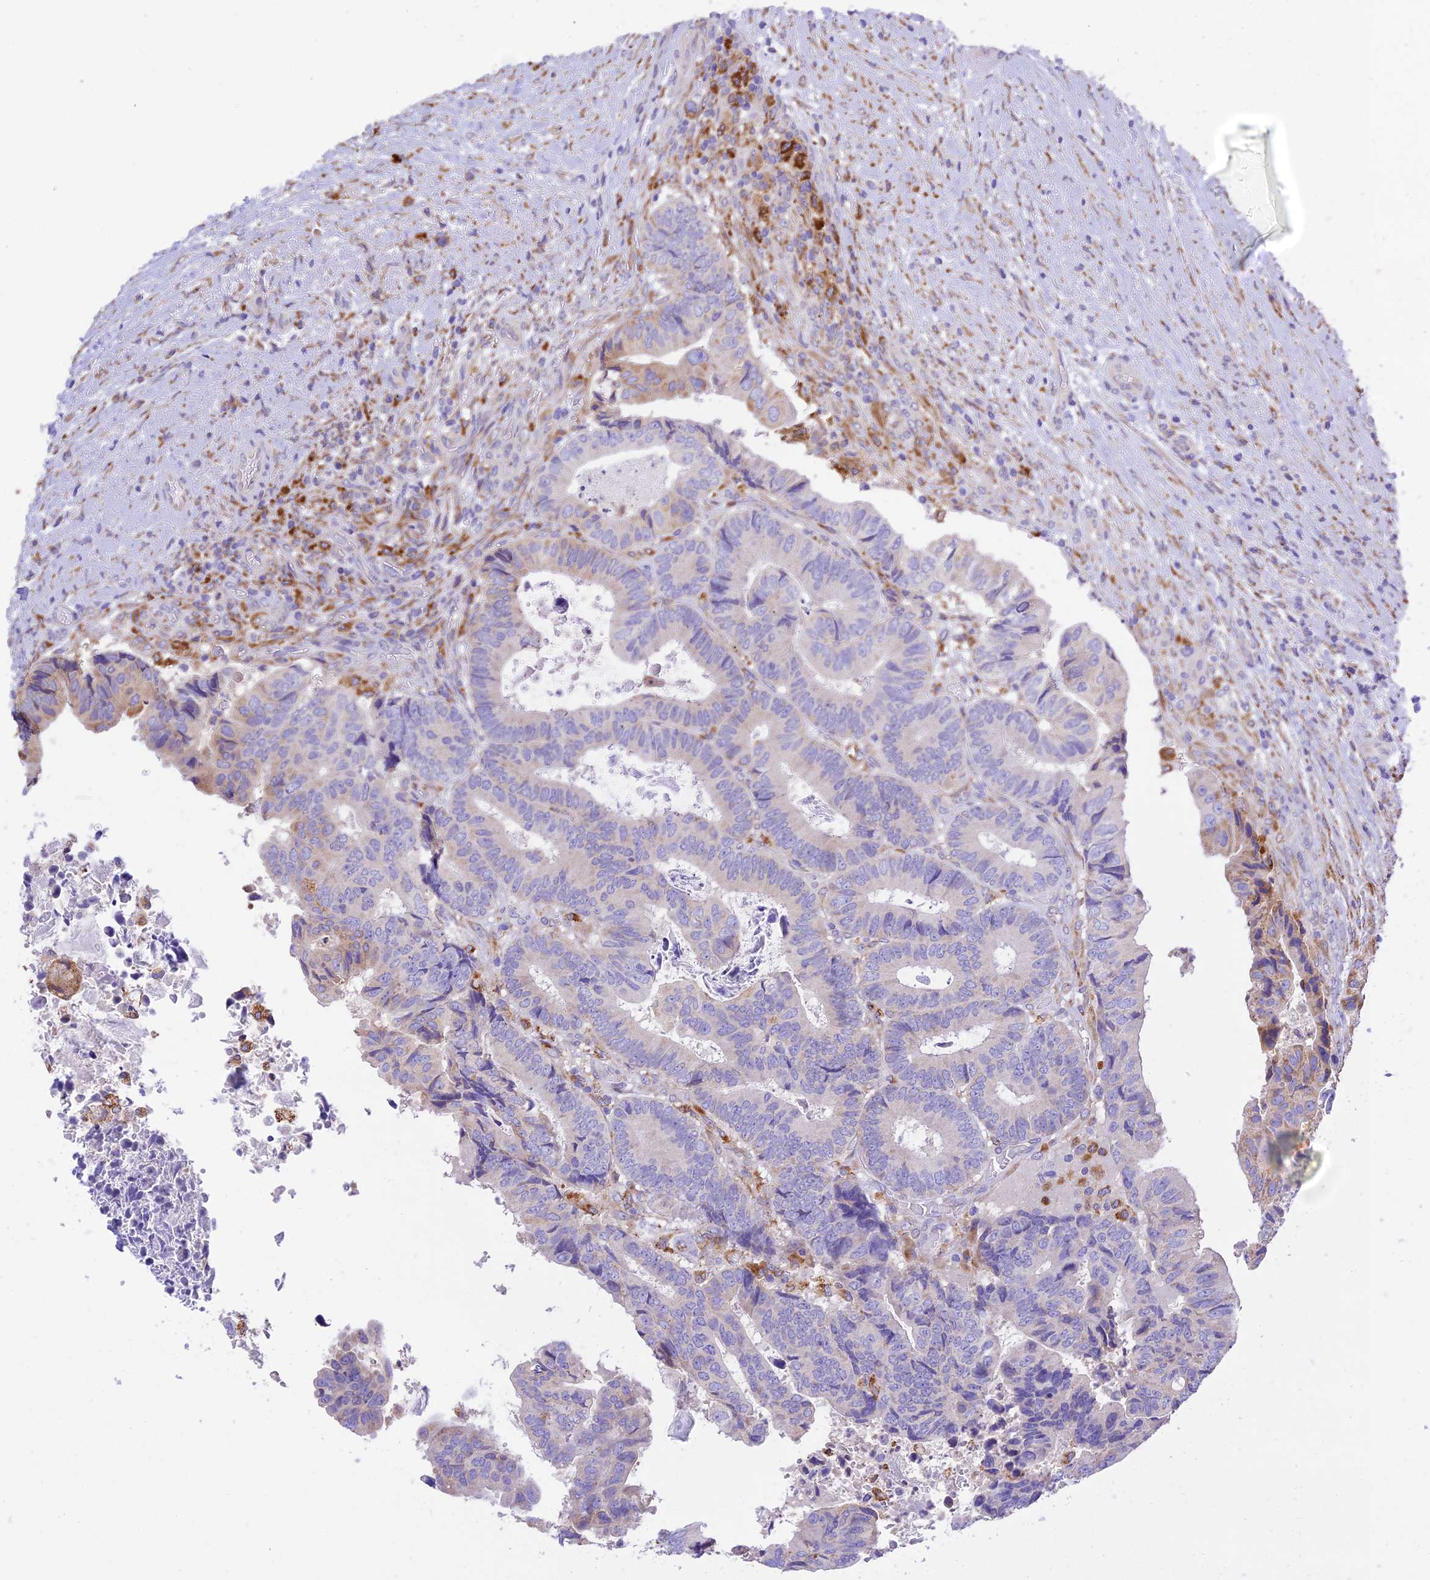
{"staining": {"intensity": "weak", "quantity": "<25%", "location": "cytoplasmic/membranous"}, "tissue": "colorectal cancer", "cell_type": "Tumor cells", "image_type": "cancer", "snomed": [{"axis": "morphology", "description": "Adenocarcinoma, NOS"}, {"axis": "topography", "description": "Colon"}], "caption": "High power microscopy image of an immunohistochemistry image of colorectal cancer, revealing no significant expression in tumor cells. (DAB (3,3'-diaminobenzidine) immunohistochemistry (IHC) visualized using brightfield microscopy, high magnification).", "gene": "VKORC1", "patient": {"sex": "male", "age": 85}}